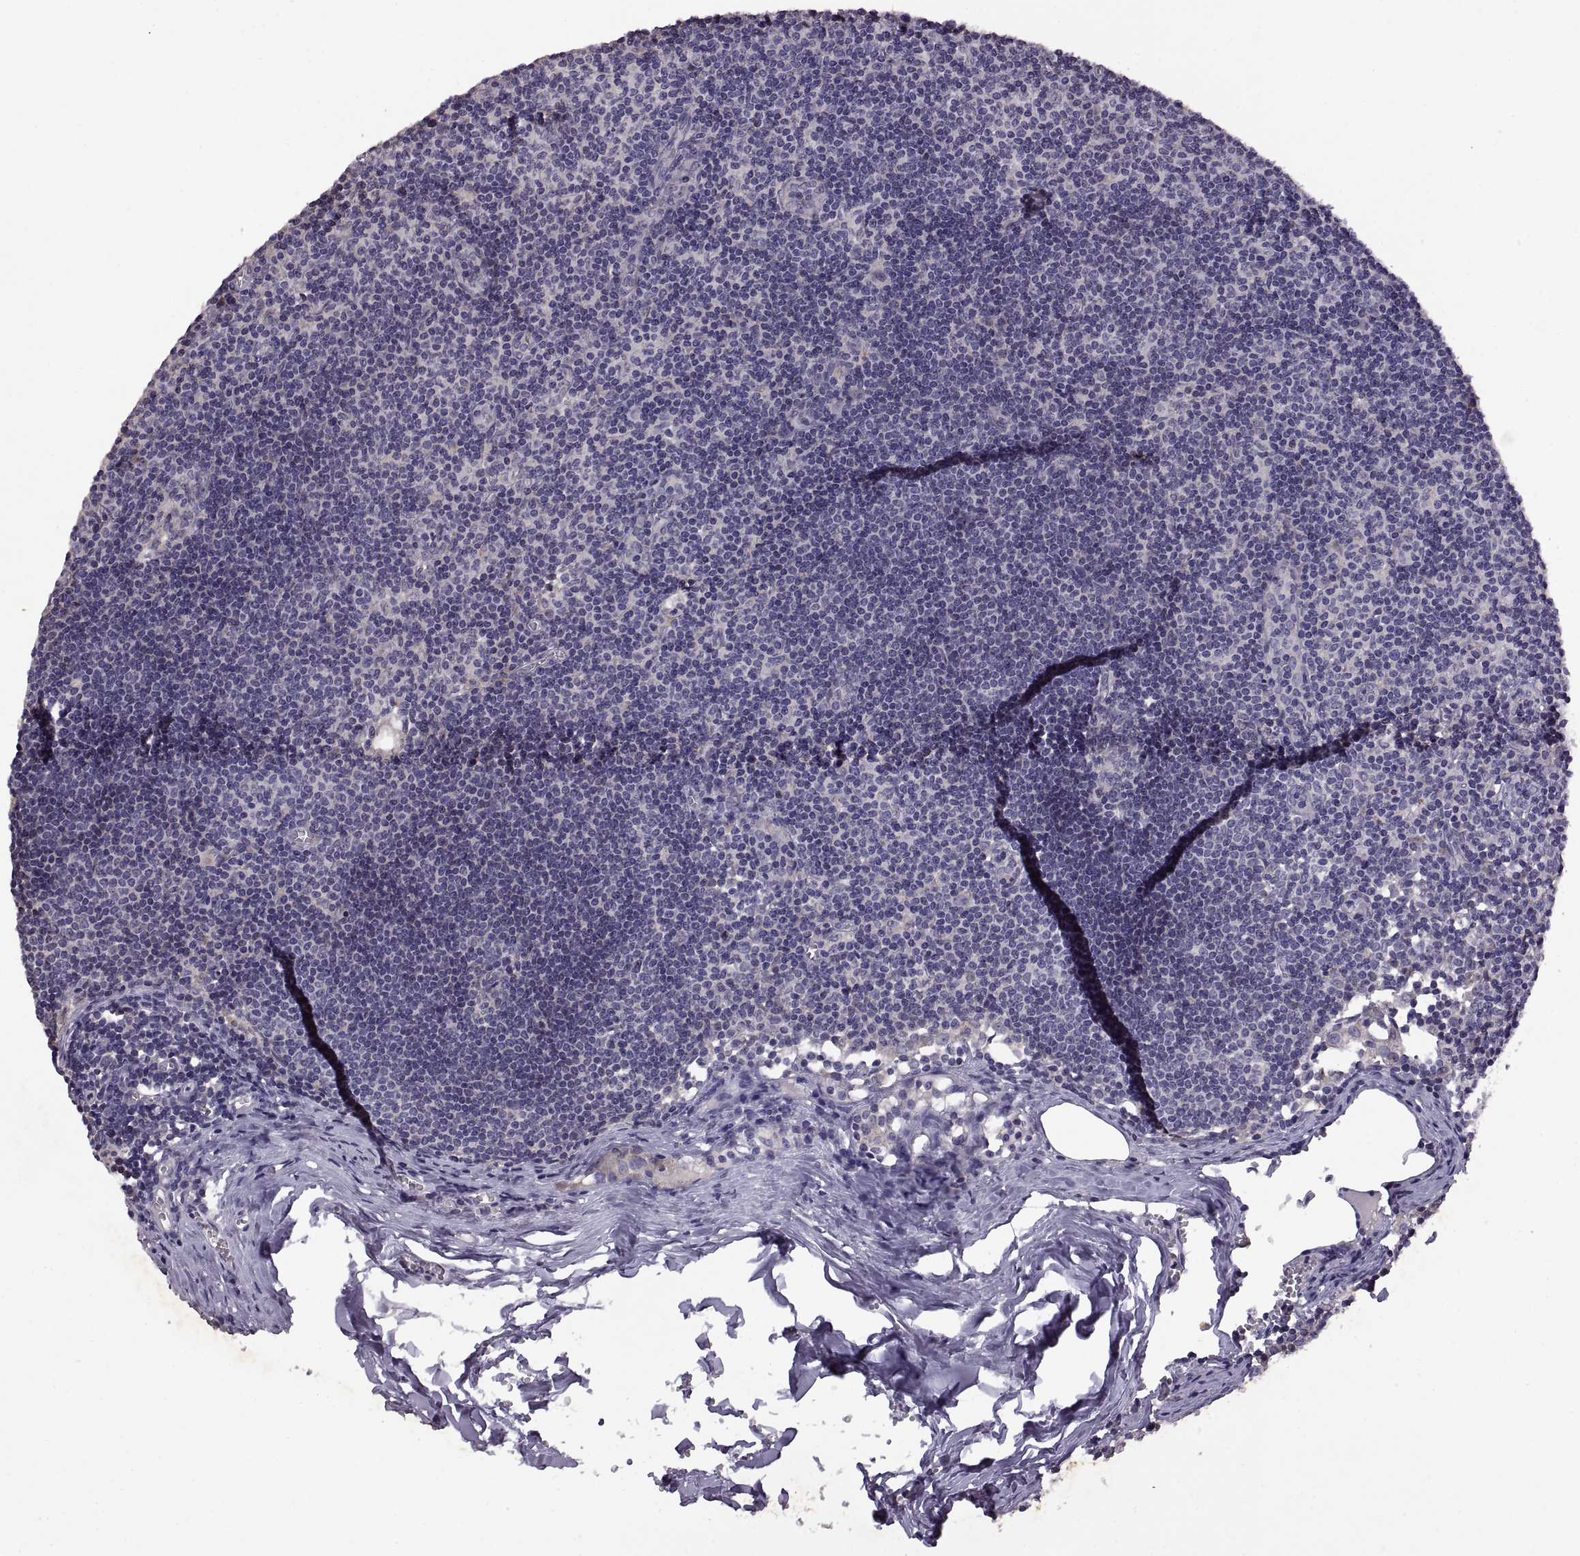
{"staining": {"intensity": "negative", "quantity": "none", "location": "none"}, "tissue": "lymph node", "cell_type": "Germinal center cells", "image_type": "normal", "snomed": [{"axis": "morphology", "description": "Normal tissue, NOS"}, {"axis": "topography", "description": "Lymph node"}], "caption": "The micrograph demonstrates no significant expression in germinal center cells of lymph node. (DAB IHC visualized using brightfield microscopy, high magnification).", "gene": "DEFB136", "patient": {"sex": "male", "age": 59}}